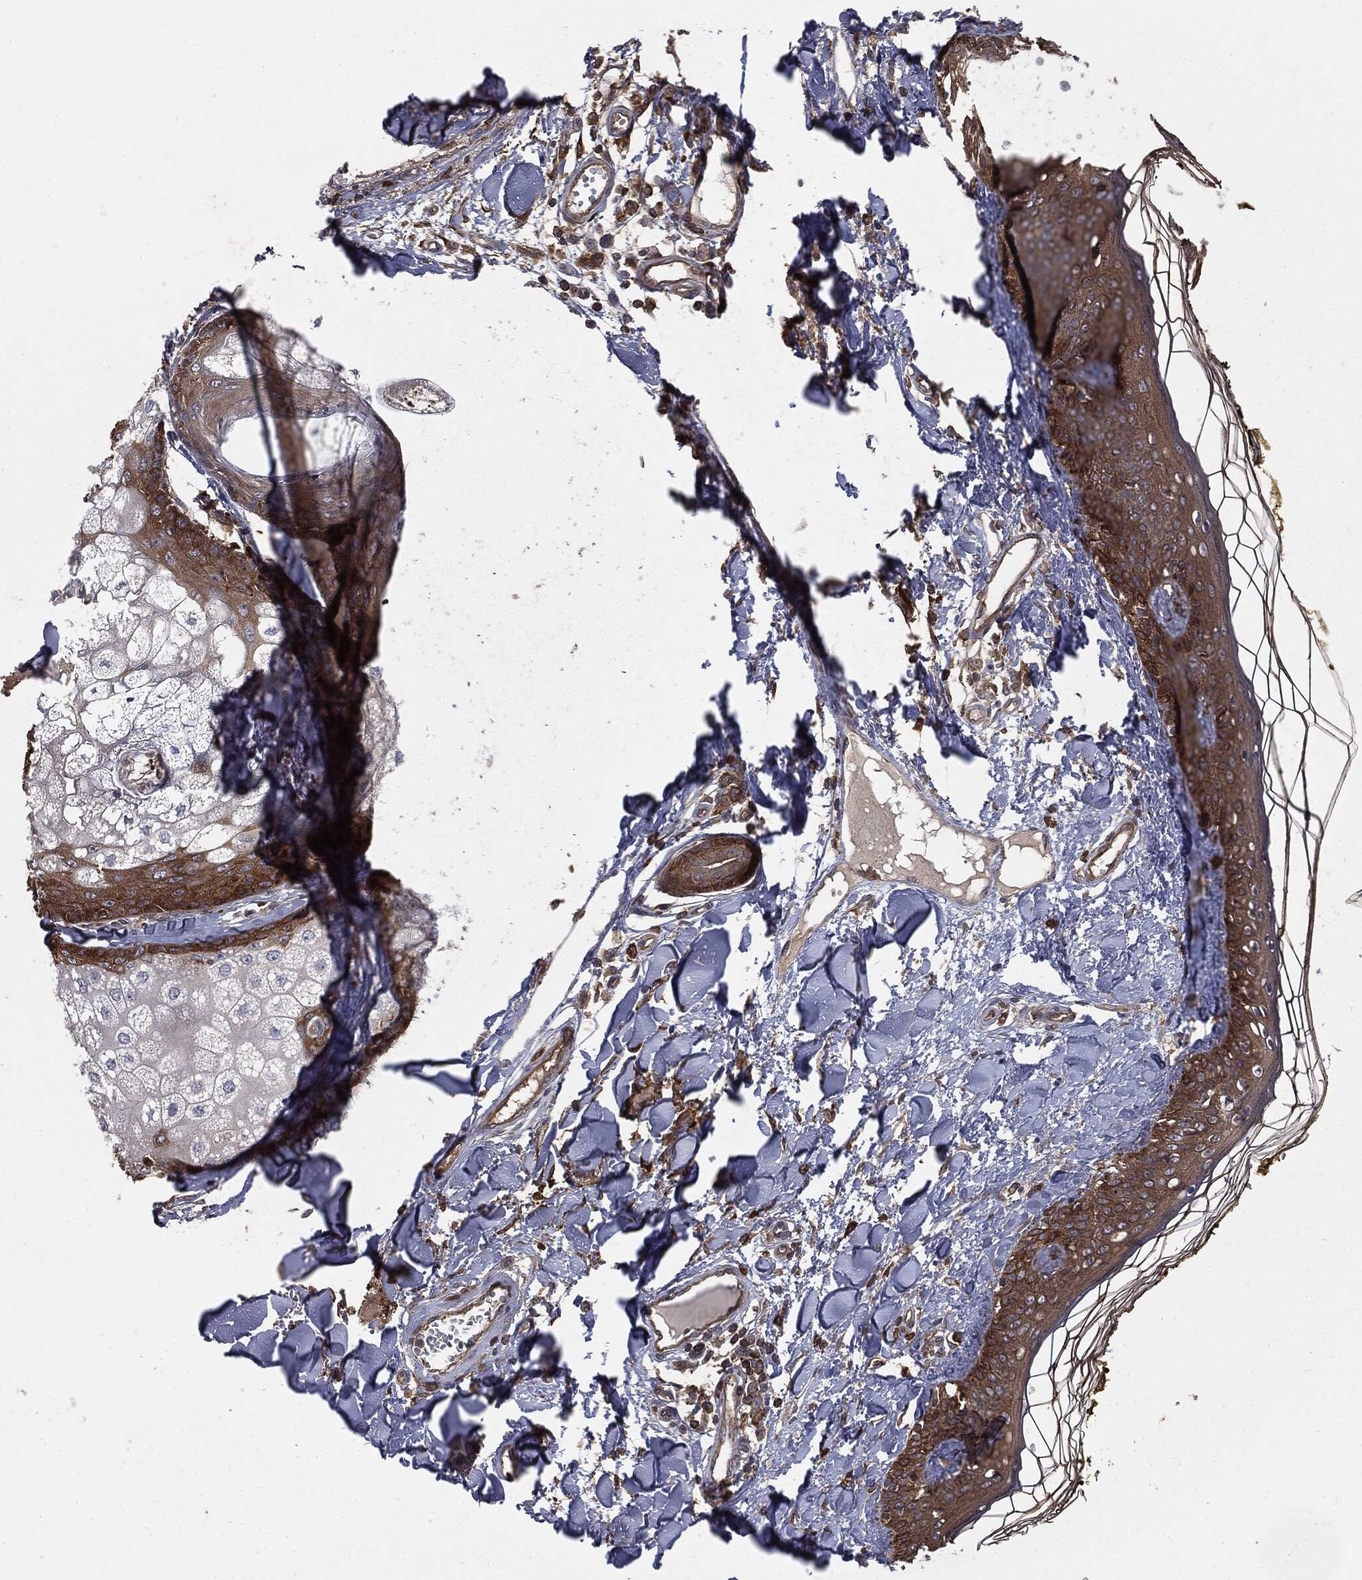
{"staining": {"intensity": "strong", "quantity": "25%-75%", "location": "cytoplasmic/membranous"}, "tissue": "skin", "cell_type": "Fibroblasts", "image_type": "normal", "snomed": [{"axis": "morphology", "description": "Normal tissue, NOS"}, {"axis": "topography", "description": "Skin"}], "caption": "Immunohistochemistry (DAB (3,3'-diaminobenzidine)) staining of unremarkable skin exhibits strong cytoplasmic/membranous protein positivity in about 25%-75% of fibroblasts.", "gene": "GNB5", "patient": {"sex": "male", "age": 76}}